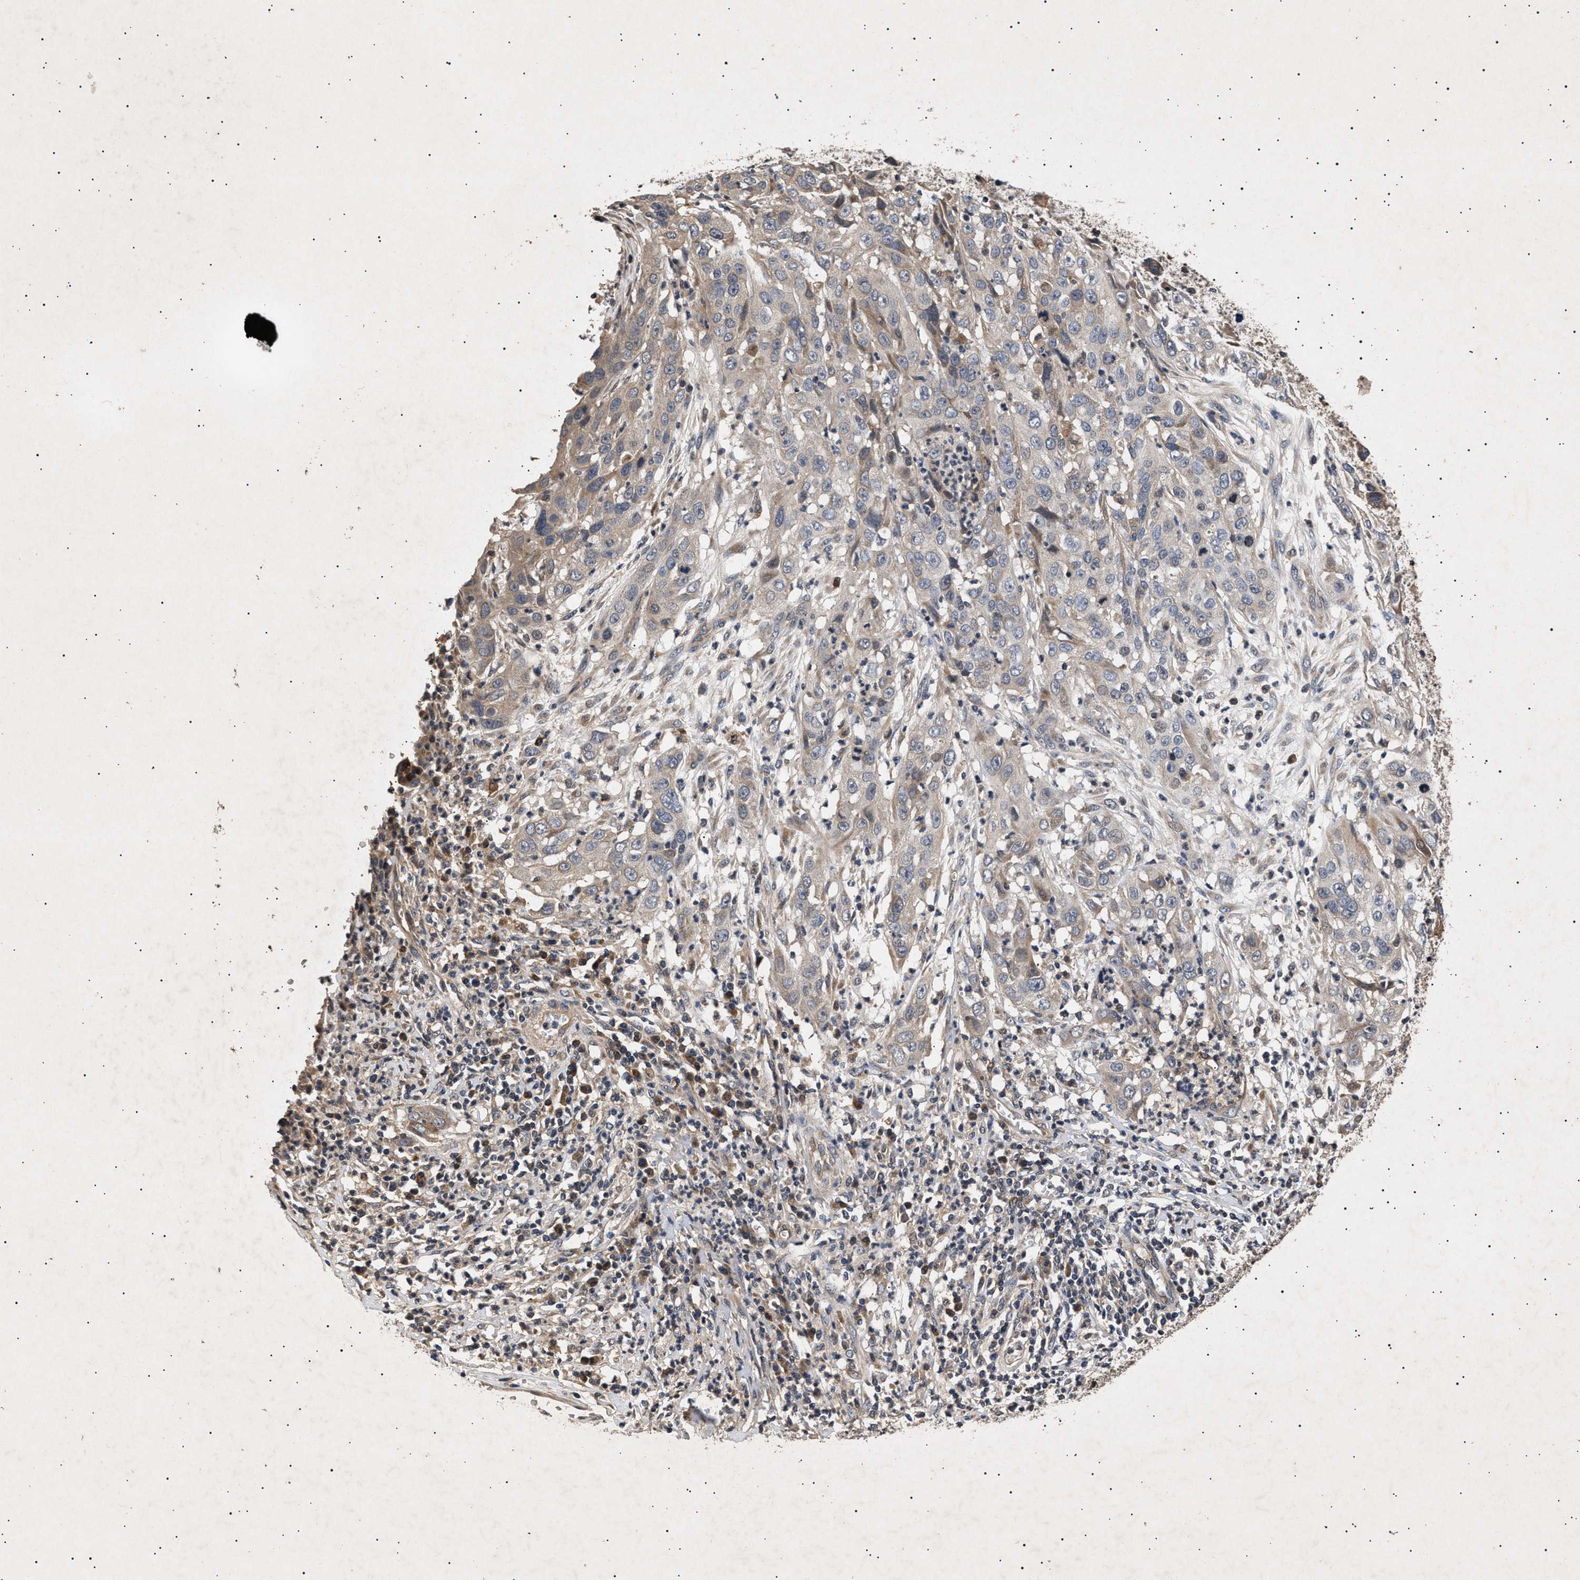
{"staining": {"intensity": "weak", "quantity": ">75%", "location": "cytoplasmic/membranous"}, "tissue": "cervical cancer", "cell_type": "Tumor cells", "image_type": "cancer", "snomed": [{"axis": "morphology", "description": "Squamous cell carcinoma, NOS"}, {"axis": "topography", "description": "Cervix"}], "caption": "Approximately >75% of tumor cells in human squamous cell carcinoma (cervical) reveal weak cytoplasmic/membranous protein positivity as visualized by brown immunohistochemical staining.", "gene": "ITGB5", "patient": {"sex": "female", "age": 32}}